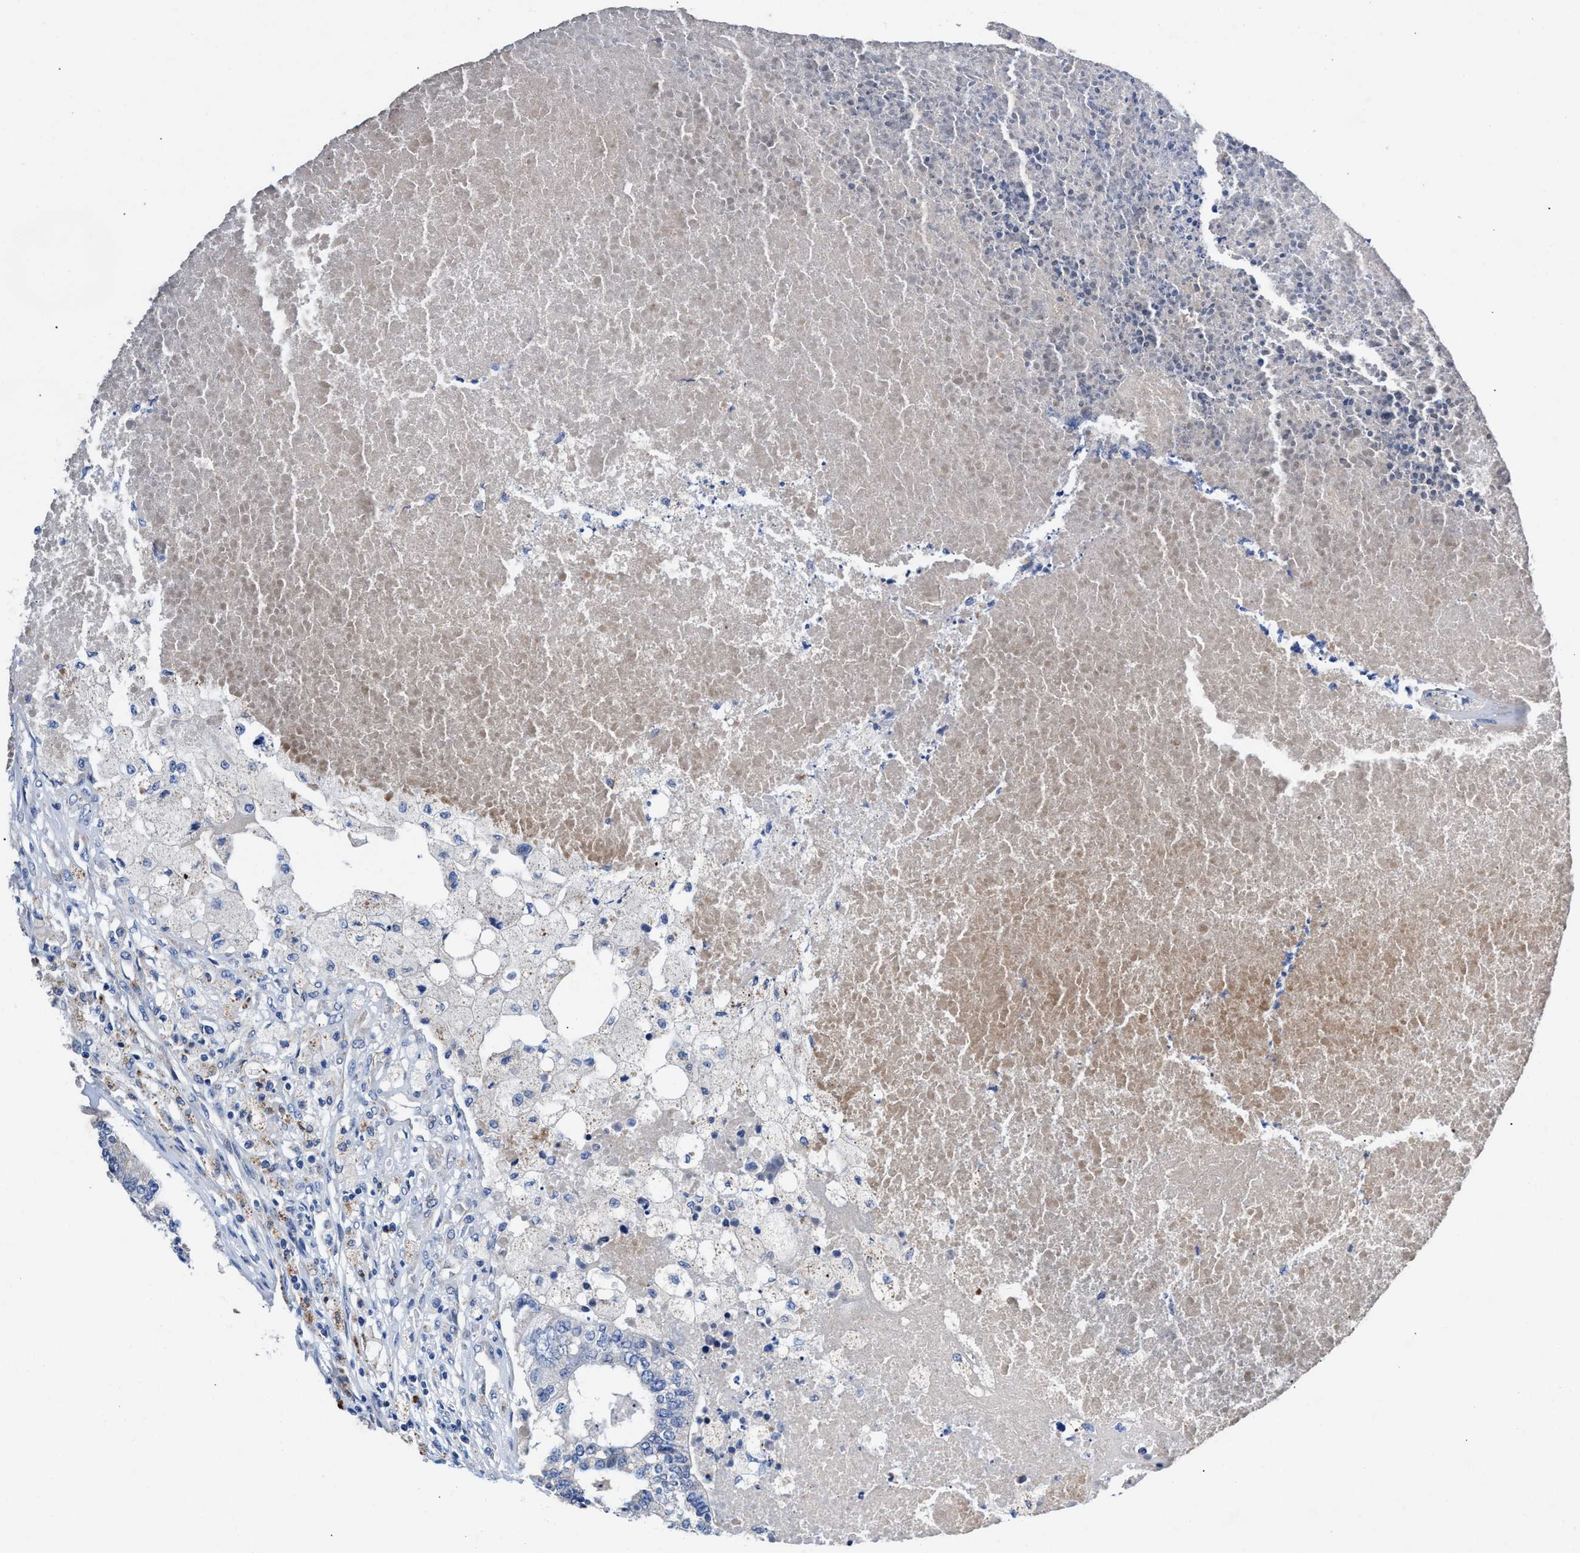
{"staining": {"intensity": "negative", "quantity": "none", "location": "none"}, "tissue": "colorectal cancer", "cell_type": "Tumor cells", "image_type": "cancer", "snomed": [{"axis": "morphology", "description": "Adenocarcinoma, NOS"}, {"axis": "topography", "description": "Colon"}], "caption": "Colorectal adenocarcinoma was stained to show a protein in brown. There is no significant positivity in tumor cells.", "gene": "DHRS13", "patient": {"sex": "female", "age": 67}}